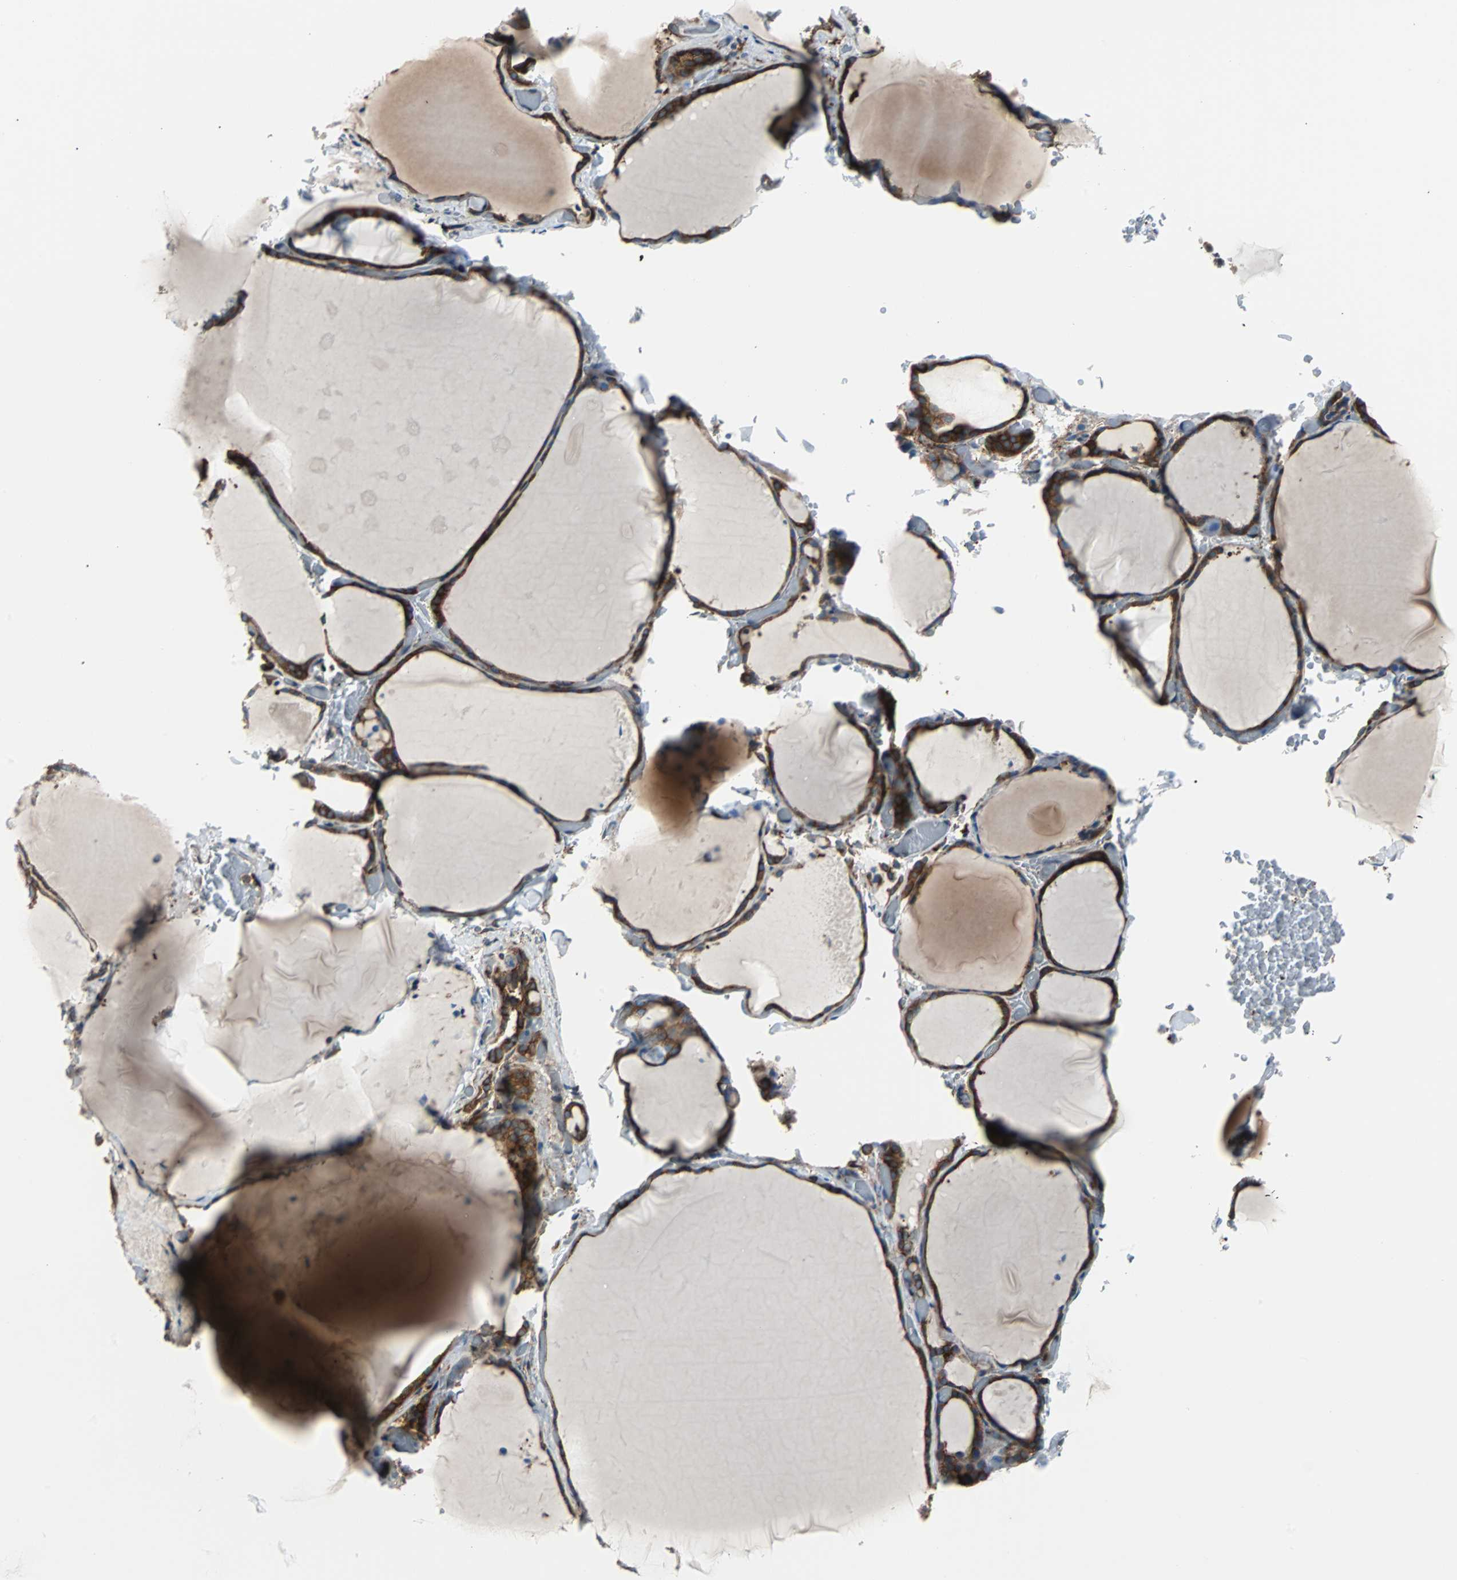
{"staining": {"intensity": "strong", "quantity": ">75%", "location": "cytoplasmic/membranous"}, "tissue": "thyroid gland", "cell_type": "Glandular cells", "image_type": "normal", "snomed": [{"axis": "morphology", "description": "Normal tissue, NOS"}, {"axis": "topography", "description": "Thyroid gland"}], "caption": "Strong cytoplasmic/membranous positivity is appreciated in approximately >75% of glandular cells in normal thyroid gland. (IHC, brightfield microscopy, high magnification).", "gene": "RELA", "patient": {"sex": "female", "age": 22}}